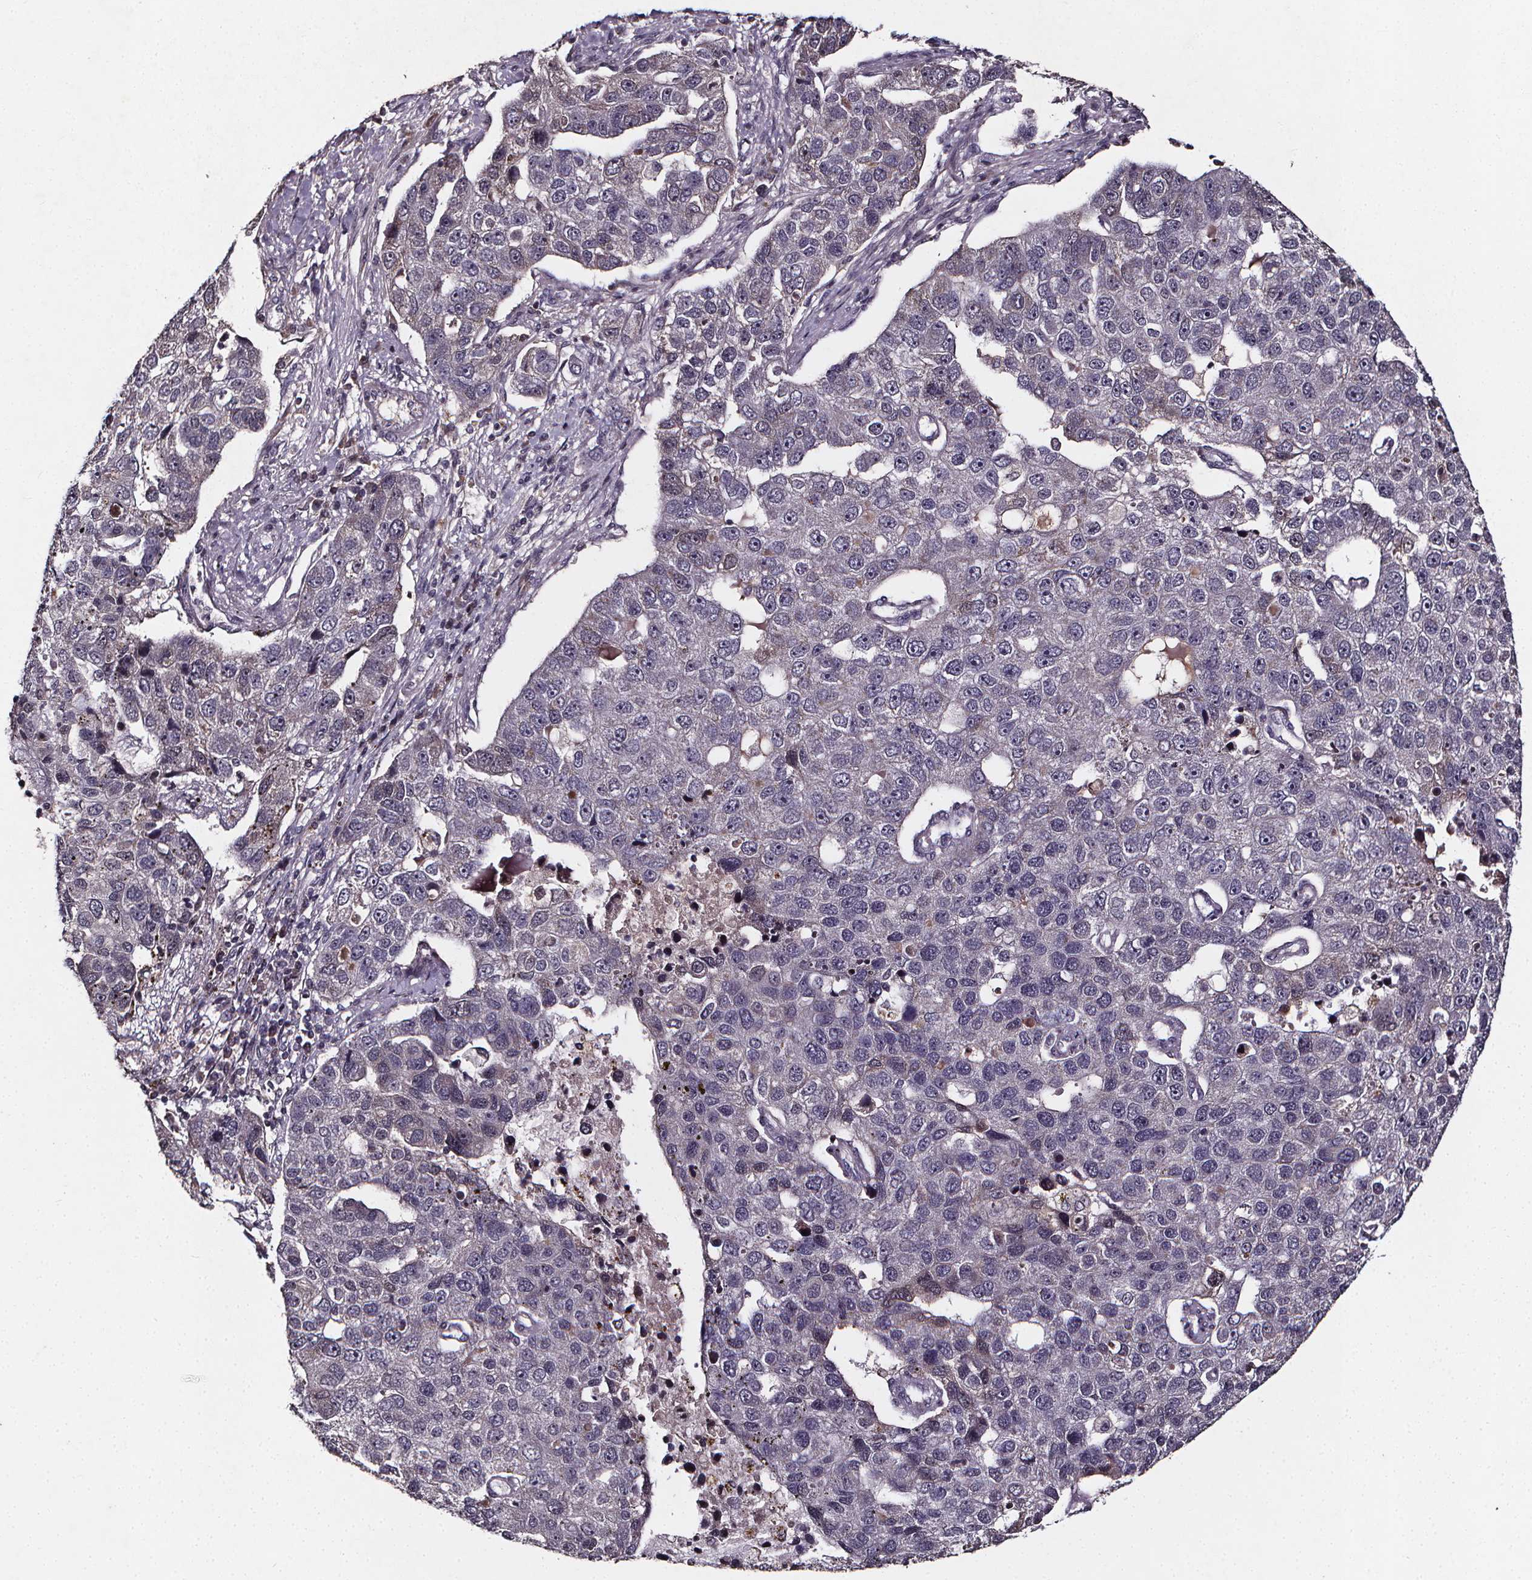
{"staining": {"intensity": "negative", "quantity": "none", "location": "none"}, "tissue": "pancreatic cancer", "cell_type": "Tumor cells", "image_type": "cancer", "snomed": [{"axis": "morphology", "description": "Adenocarcinoma, NOS"}, {"axis": "topography", "description": "Pancreas"}], "caption": "An immunohistochemistry (IHC) photomicrograph of pancreatic cancer is shown. There is no staining in tumor cells of pancreatic cancer.", "gene": "SPAG8", "patient": {"sex": "female", "age": 61}}